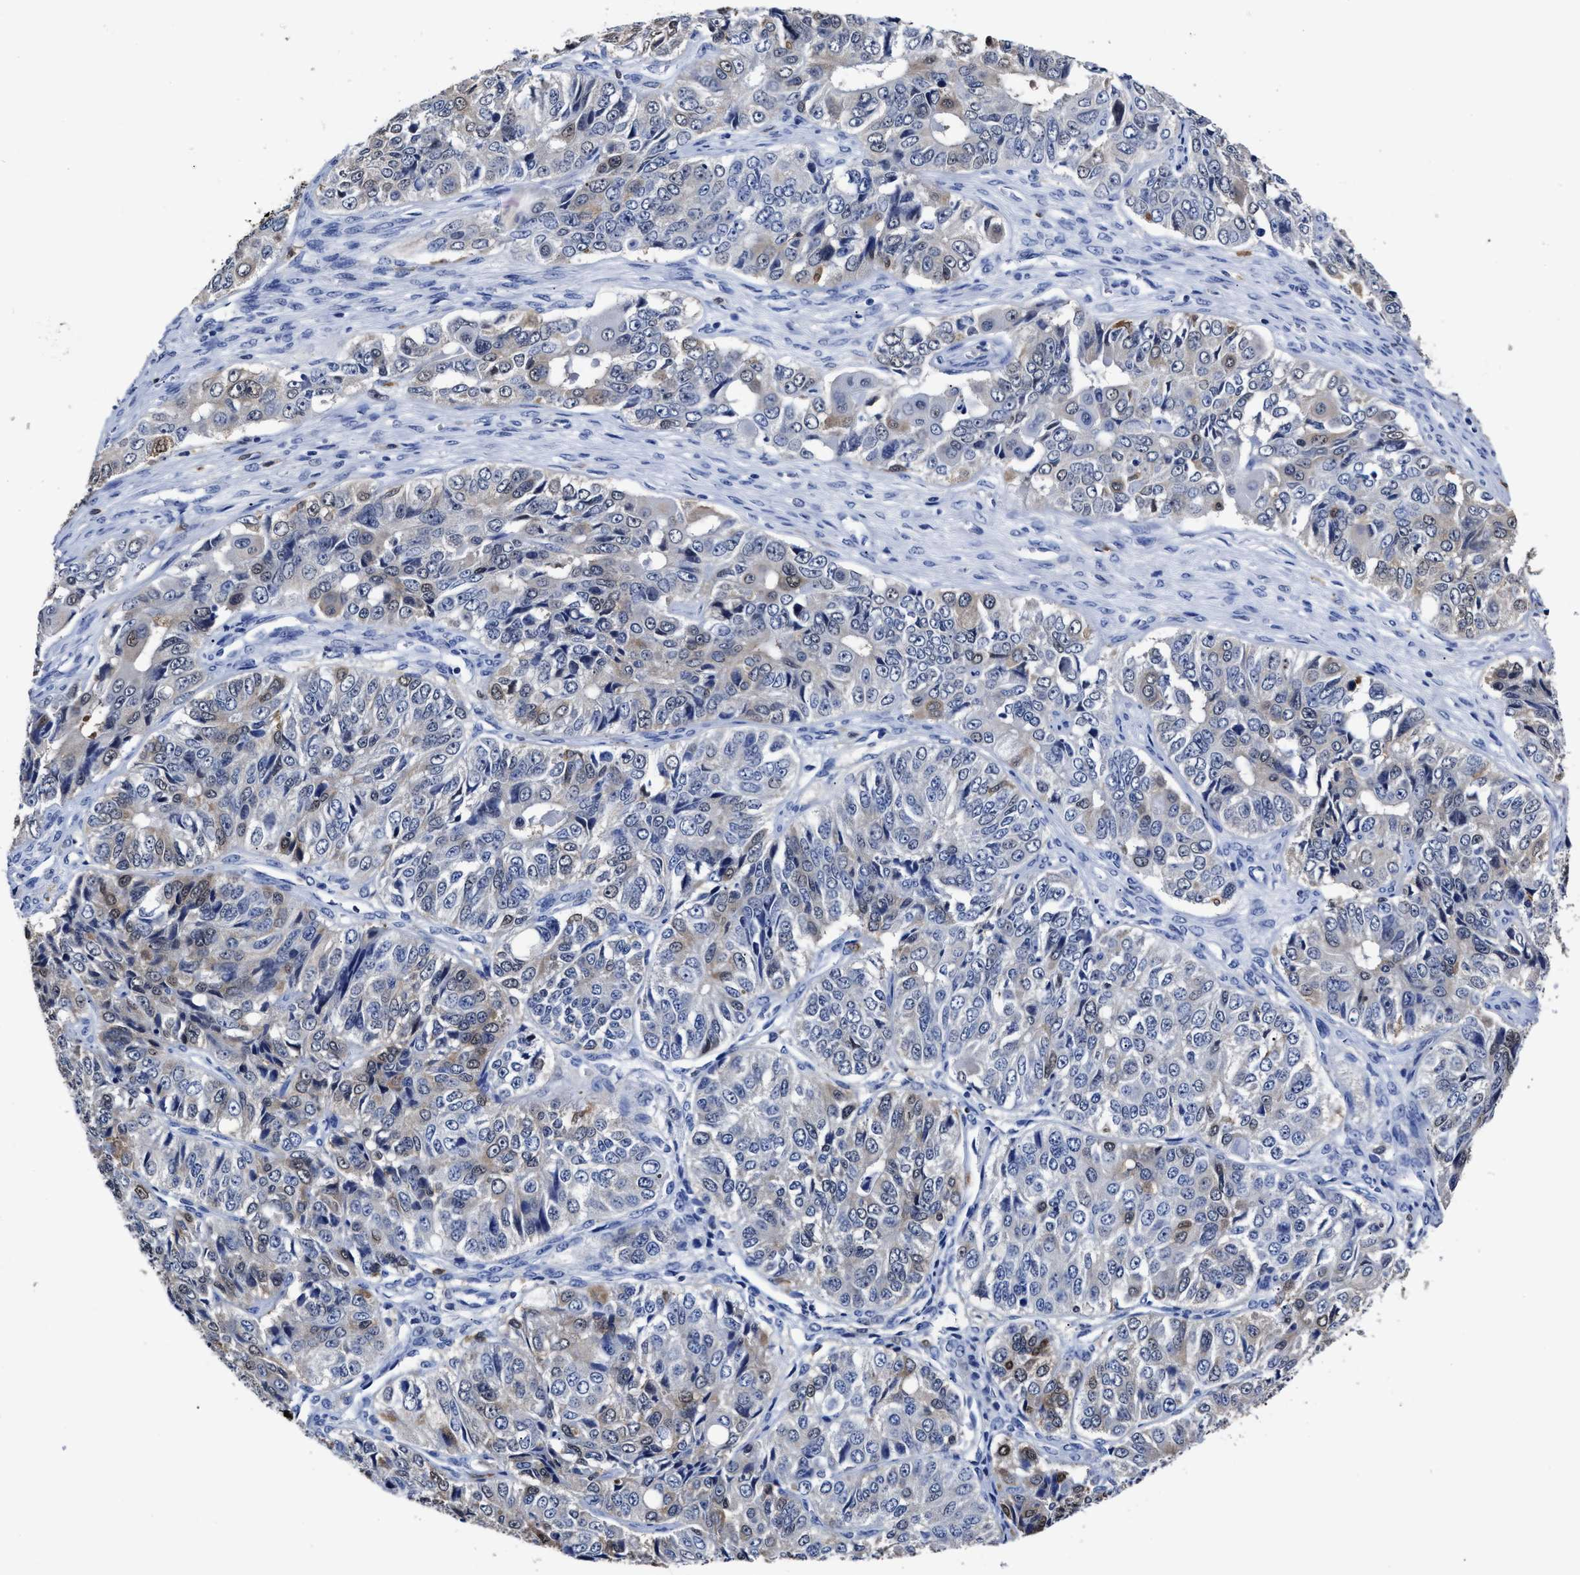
{"staining": {"intensity": "weak", "quantity": "25%-75%", "location": "cytoplasmic/membranous"}, "tissue": "ovarian cancer", "cell_type": "Tumor cells", "image_type": "cancer", "snomed": [{"axis": "morphology", "description": "Carcinoma, endometroid"}, {"axis": "topography", "description": "Ovary"}], "caption": "A brown stain highlights weak cytoplasmic/membranous positivity of a protein in human ovarian endometroid carcinoma tumor cells.", "gene": "PRPF4B", "patient": {"sex": "female", "age": 51}}